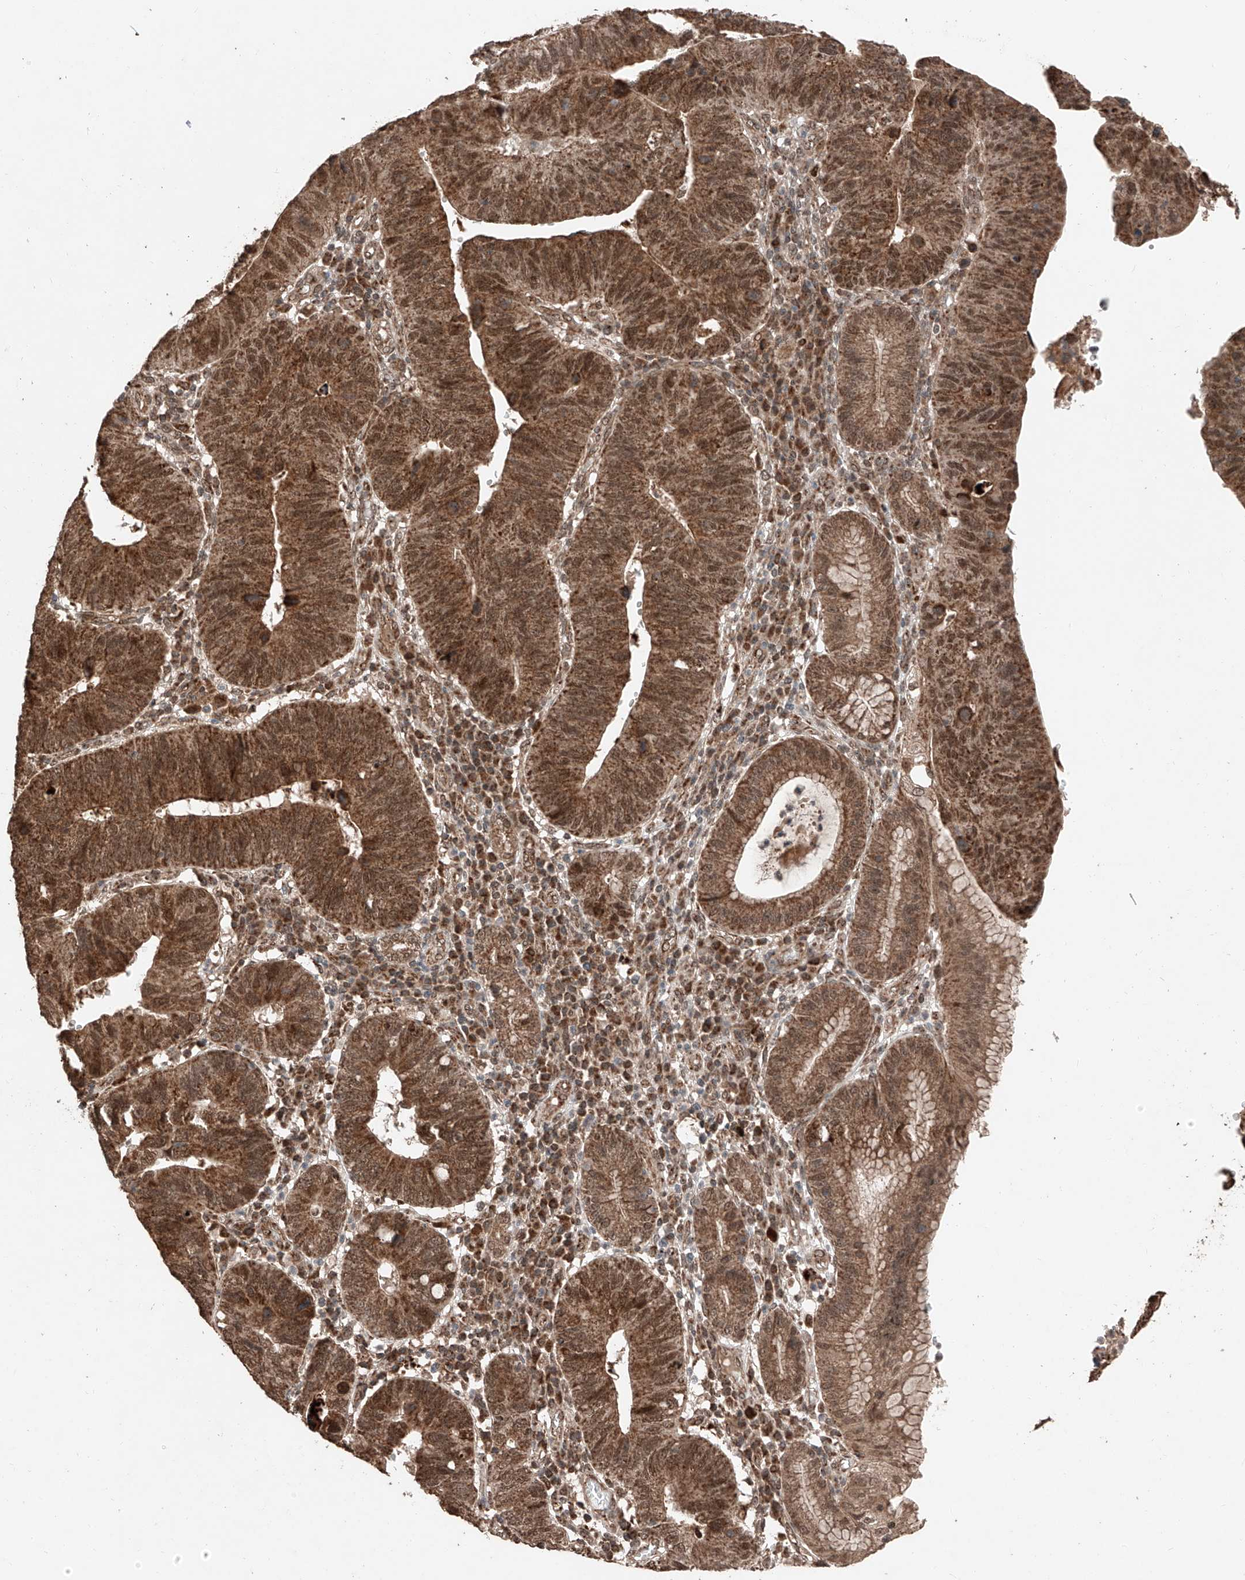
{"staining": {"intensity": "moderate", "quantity": ">75%", "location": "cytoplasmic/membranous,nuclear"}, "tissue": "stomach cancer", "cell_type": "Tumor cells", "image_type": "cancer", "snomed": [{"axis": "morphology", "description": "Adenocarcinoma, NOS"}, {"axis": "topography", "description": "Stomach"}], "caption": "This photomicrograph exhibits immunohistochemistry staining of human stomach cancer (adenocarcinoma), with medium moderate cytoplasmic/membranous and nuclear staining in approximately >75% of tumor cells.", "gene": "ZSCAN29", "patient": {"sex": "male", "age": 59}}